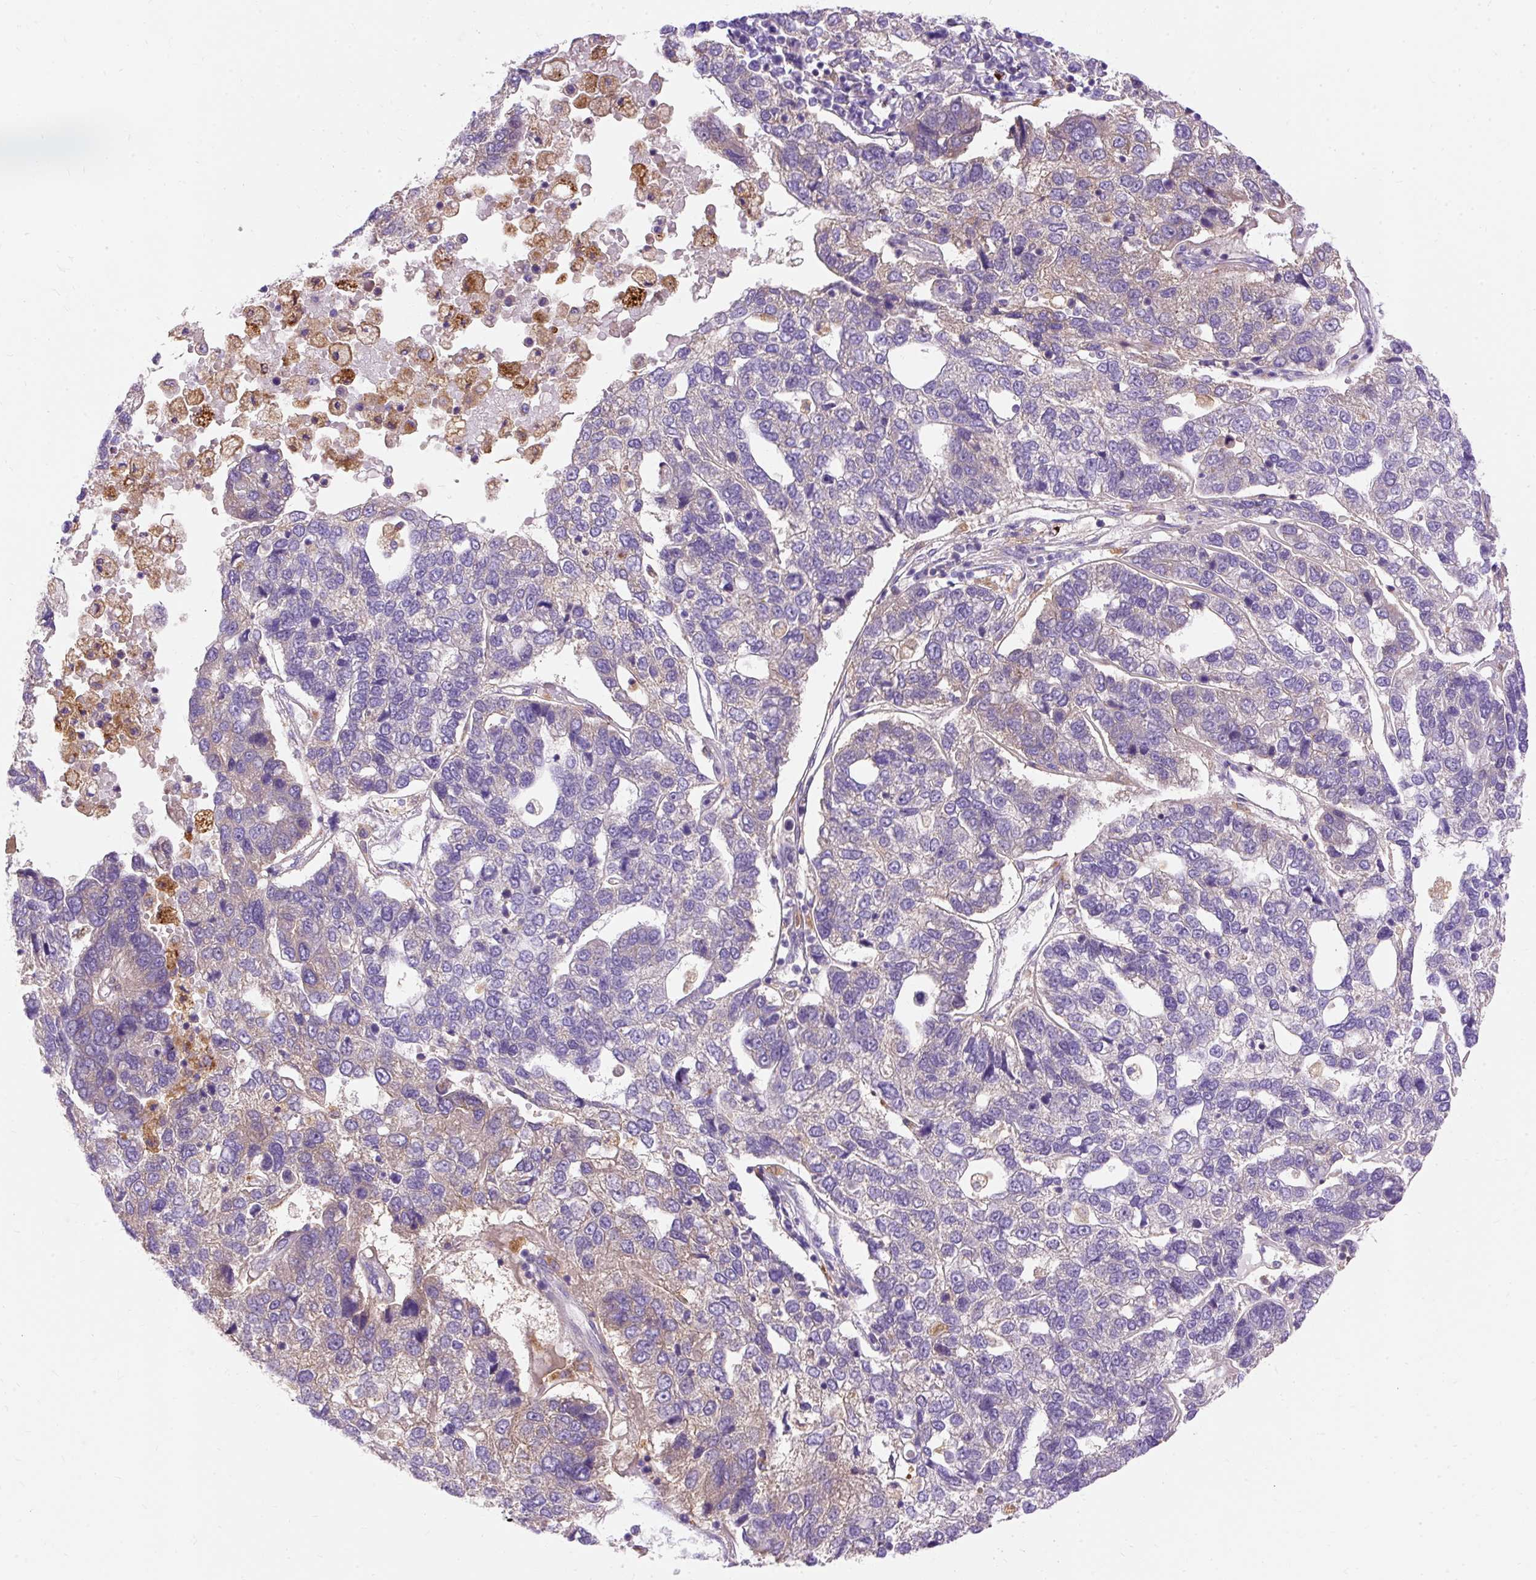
{"staining": {"intensity": "weak", "quantity": "25%-75%", "location": "cytoplasmic/membranous"}, "tissue": "pancreatic cancer", "cell_type": "Tumor cells", "image_type": "cancer", "snomed": [{"axis": "morphology", "description": "Adenocarcinoma, NOS"}, {"axis": "topography", "description": "Pancreas"}], "caption": "The immunohistochemical stain highlights weak cytoplasmic/membranous positivity in tumor cells of pancreatic cancer tissue.", "gene": "OR4K15", "patient": {"sex": "female", "age": 61}}